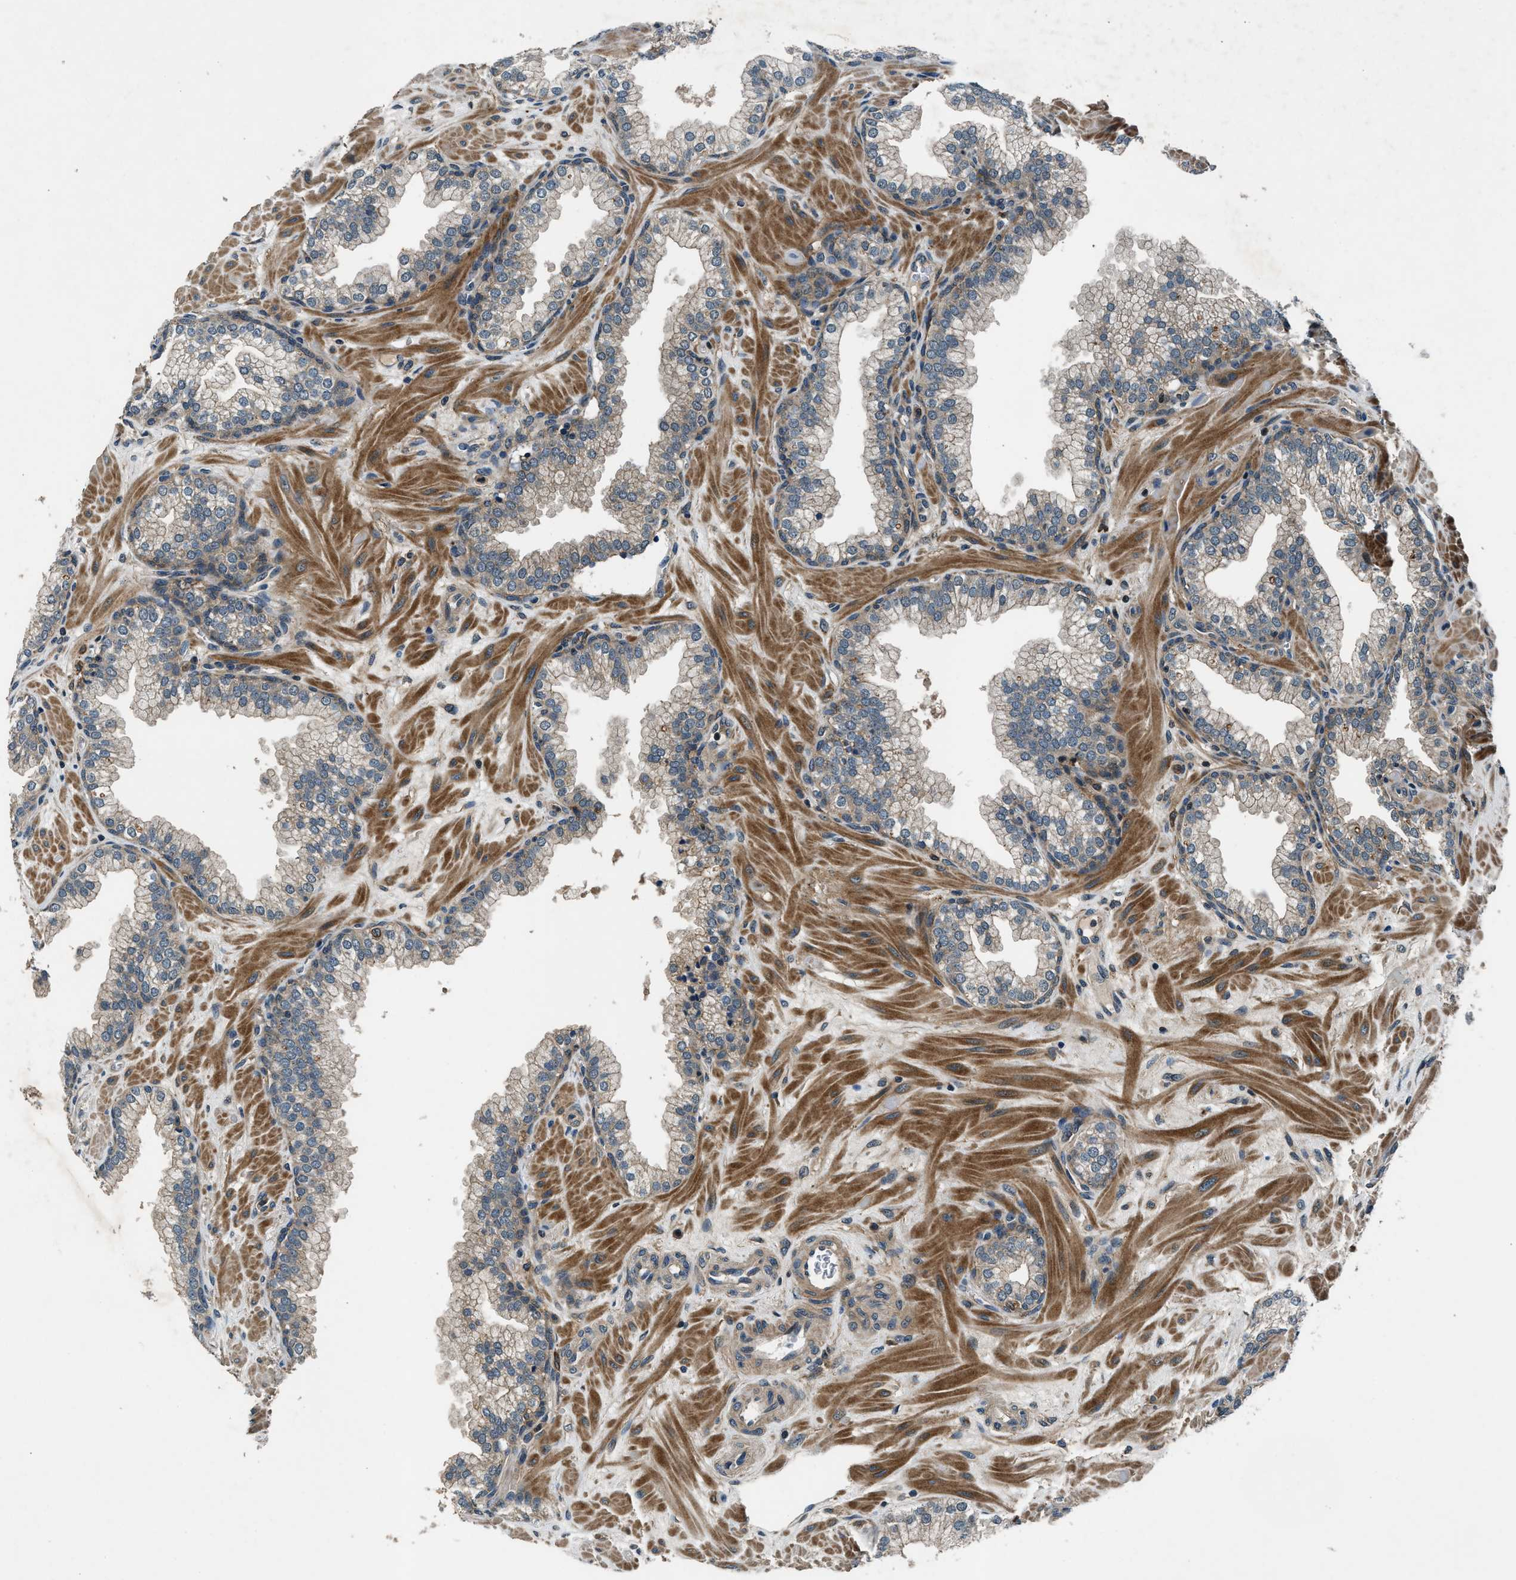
{"staining": {"intensity": "weak", "quantity": "<25%", "location": "cytoplasmic/membranous"}, "tissue": "prostate", "cell_type": "Glandular cells", "image_type": "normal", "snomed": [{"axis": "morphology", "description": "Normal tissue, NOS"}, {"axis": "morphology", "description": "Urothelial carcinoma, Low grade"}, {"axis": "topography", "description": "Urinary bladder"}, {"axis": "topography", "description": "Prostate"}], "caption": "Photomicrograph shows no significant protein staining in glandular cells of normal prostate. (Brightfield microscopy of DAB (3,3'-diaminobenzidine) immunohistochemistry at high magnification).", "gene": "ARHGEF11", "patient": {"sex": "male", "age": 60}}